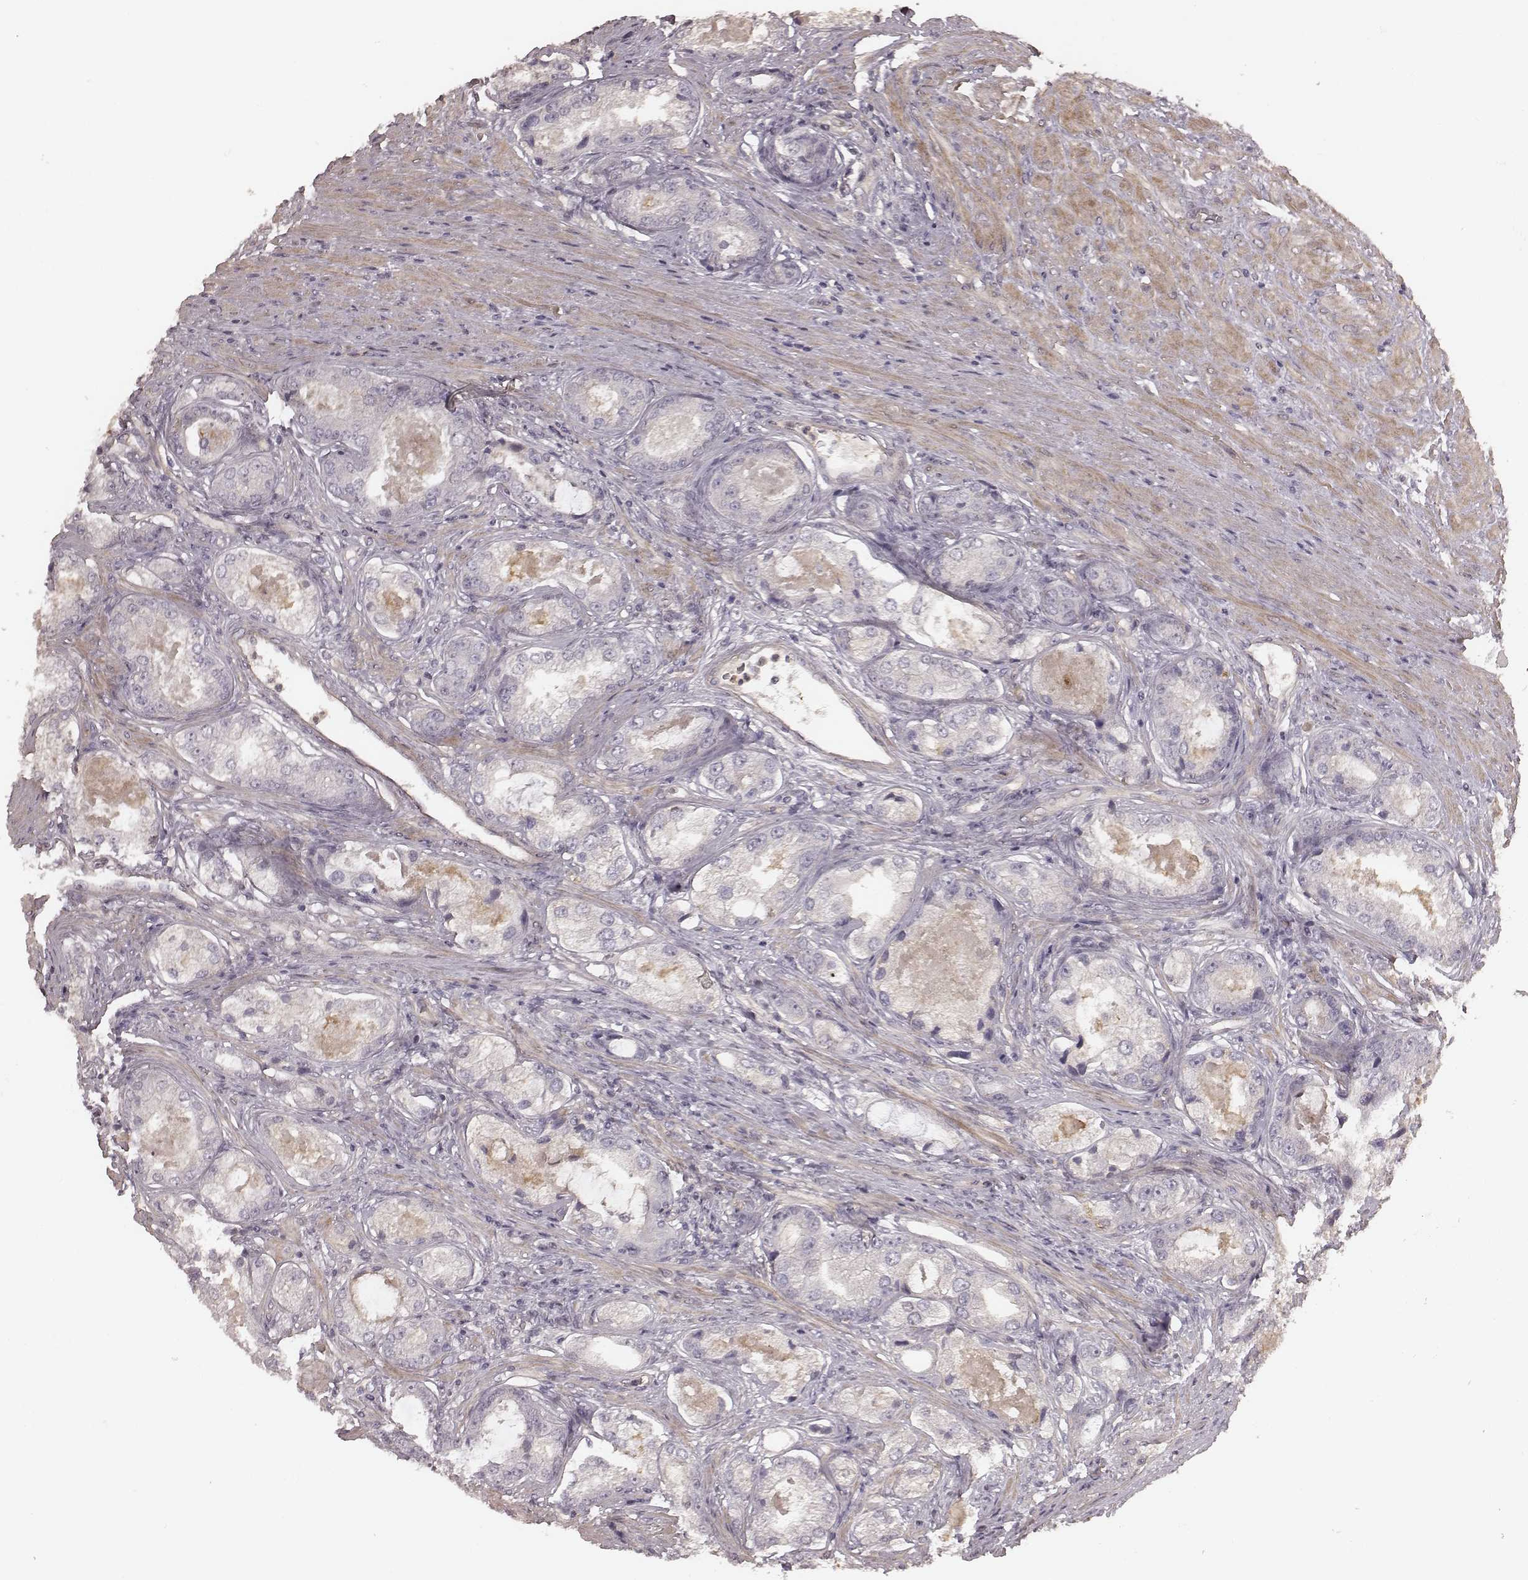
{"staining": {"intensity": "negative", "quantity": "none", "location": "none"}, "tissue": "prostate cancer", "cell_type": "Tumor cells", "image_type": "cancer", "snomed": [{"axis": "morphology", "description": "Adenocarcinoma, Low grade"}, {"axis": "topography", "description": "Prostate"}], "caption": "Prostate cancer (low-grade adenocarcinoma) was stained to show a protein in brown. There is no significant positivity in tumor cells. Brightfield microscopy of immunohistochemistry (IHC) stained with DAB (3,3'-diaminobenzidine) (brown) and hematoxylin (blue), captured at high magnification.", "gene": "OTOGL", "patient": {"sex": "male", "age": 68}}